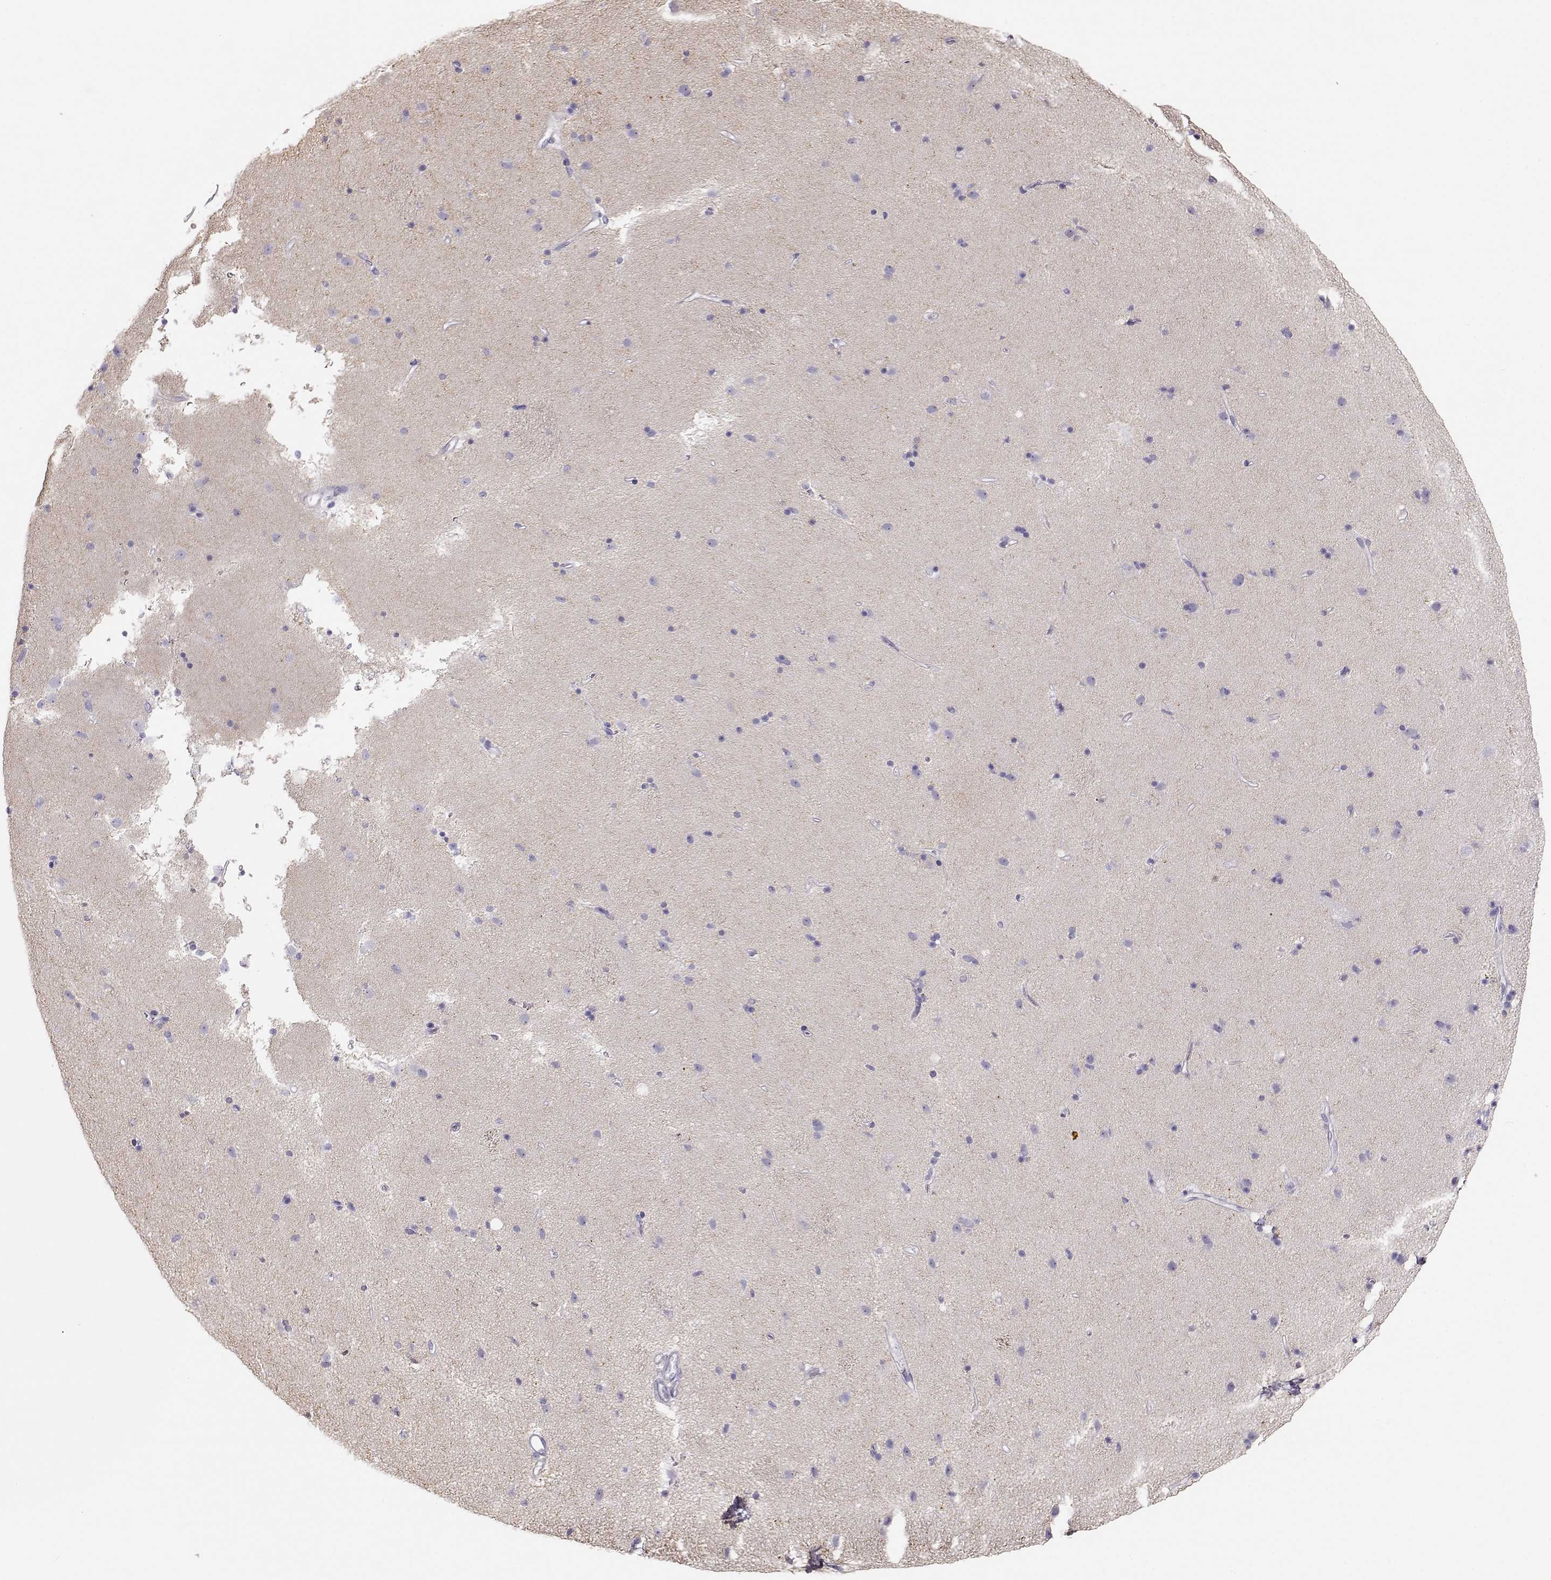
{"staining": {"intensity": "negative", "quantity": "none", "location": "none"}, "tissue": "caudate", "cell_type": "Glial cells", "image_type": "normal", "snomed": [{"axis": "morphology", "description": "Normal tissue, NOS"}, {"axis": "topography", "description": "Lateral ventricle wall"}], "caption": "The immunohistochemistry (IHC) histopathology image has no significant positivity in glial cells of caudate.", "gene": "RBM44", "patient": {"sex": "female", "age": 71}}